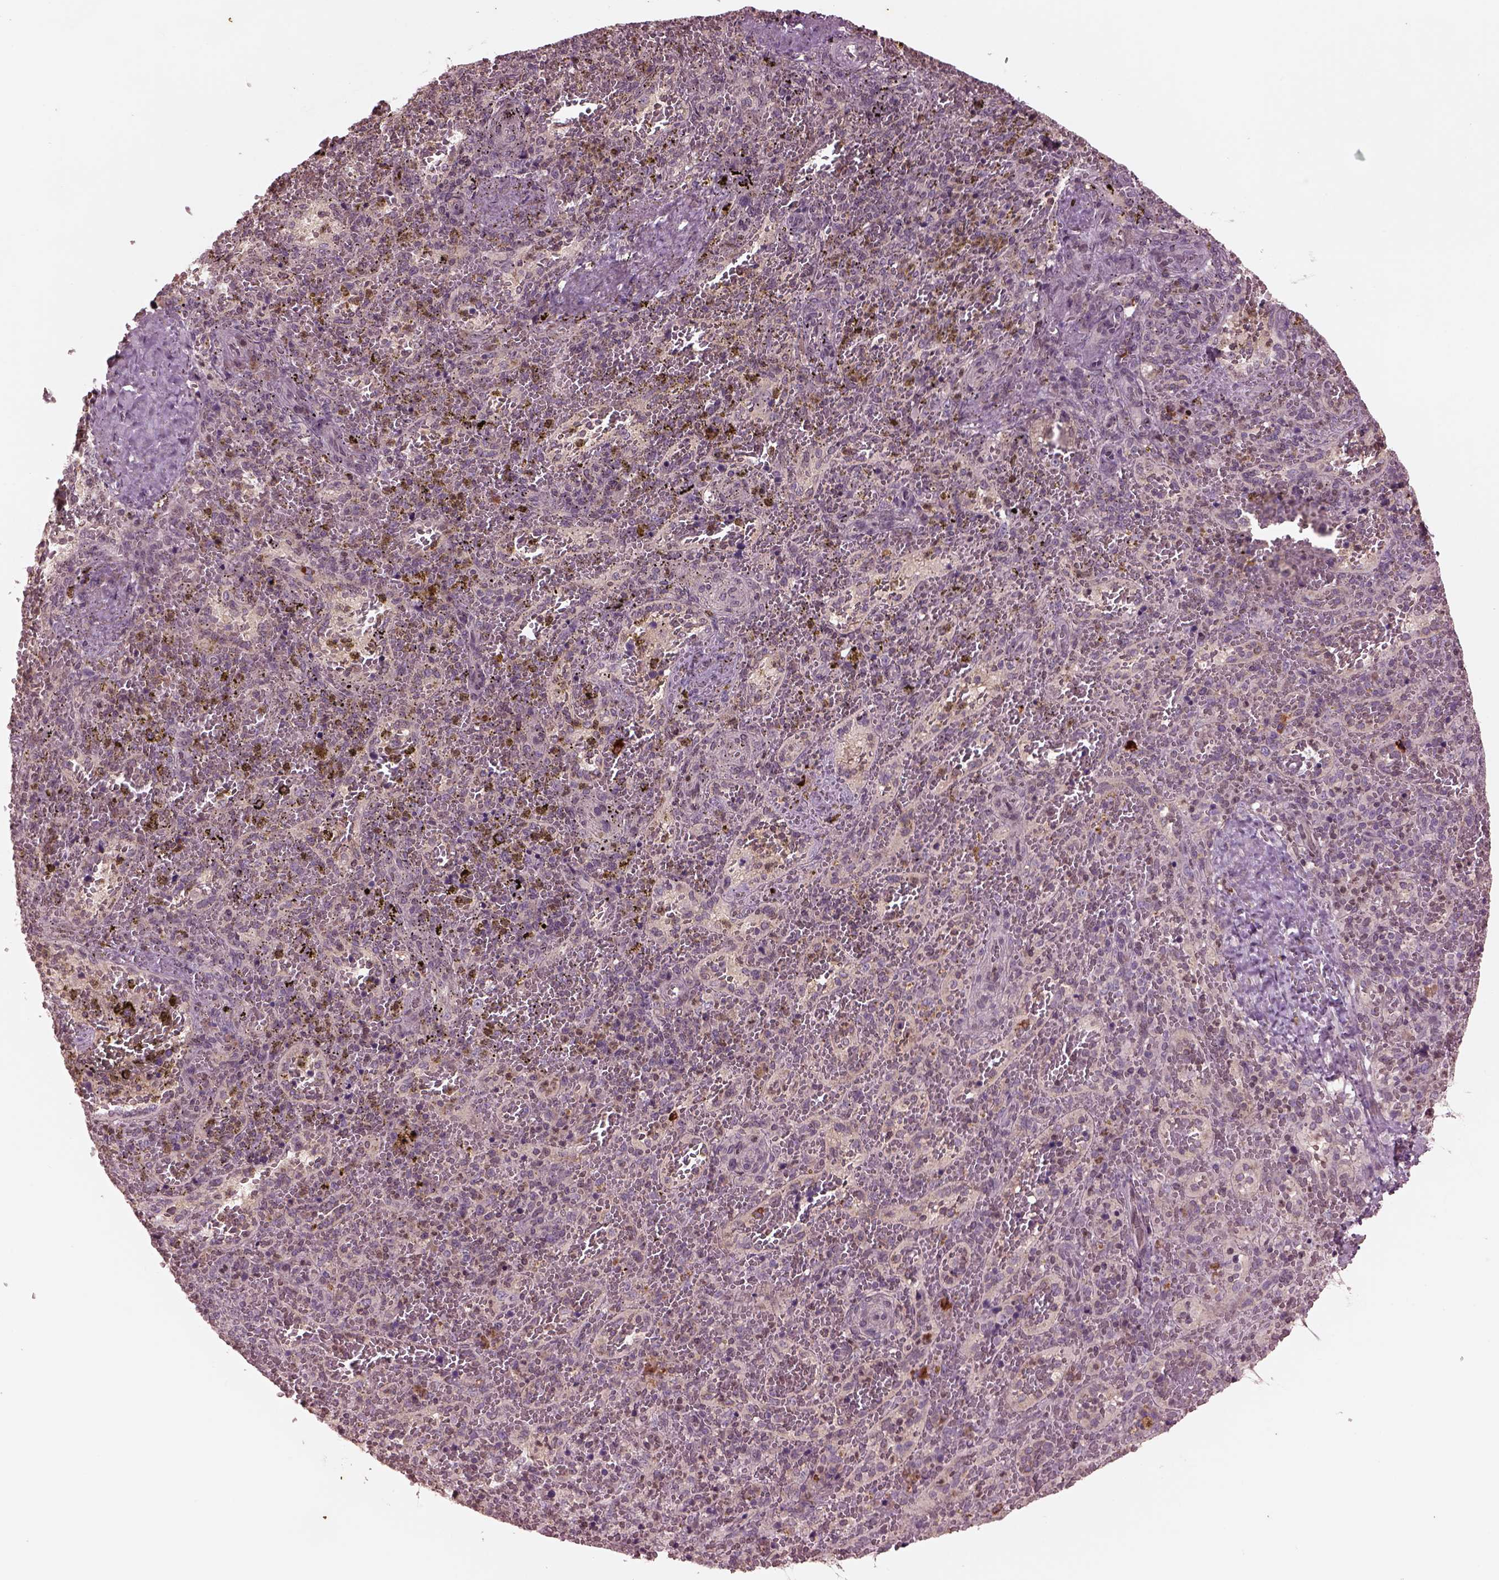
{"staining": {"intensity": "strong", "quantity": "<25%", "location": "cytoplasmic/membranous"}, "tissue": "spleen", "cell_type": "Cells in red pulp", "image_type": "normal", "snomed": [{"axis": "morphology", "description": "Normal tissue, NOS"}, {"axis": "topography", "description": "Spleen"}], "caption": "Immunohistochemistry photomicrograph of normal spleen: spleen stained using immunohistochemistry demonstrates medium levels of strong protein expression localized specifically in the cytoplasmic/membranous of cells in red pulp, appearing as a cytoplasmic/membranous brown color.", "gene": "PTX4", "patient": {"sex": "female", "age": 50}}